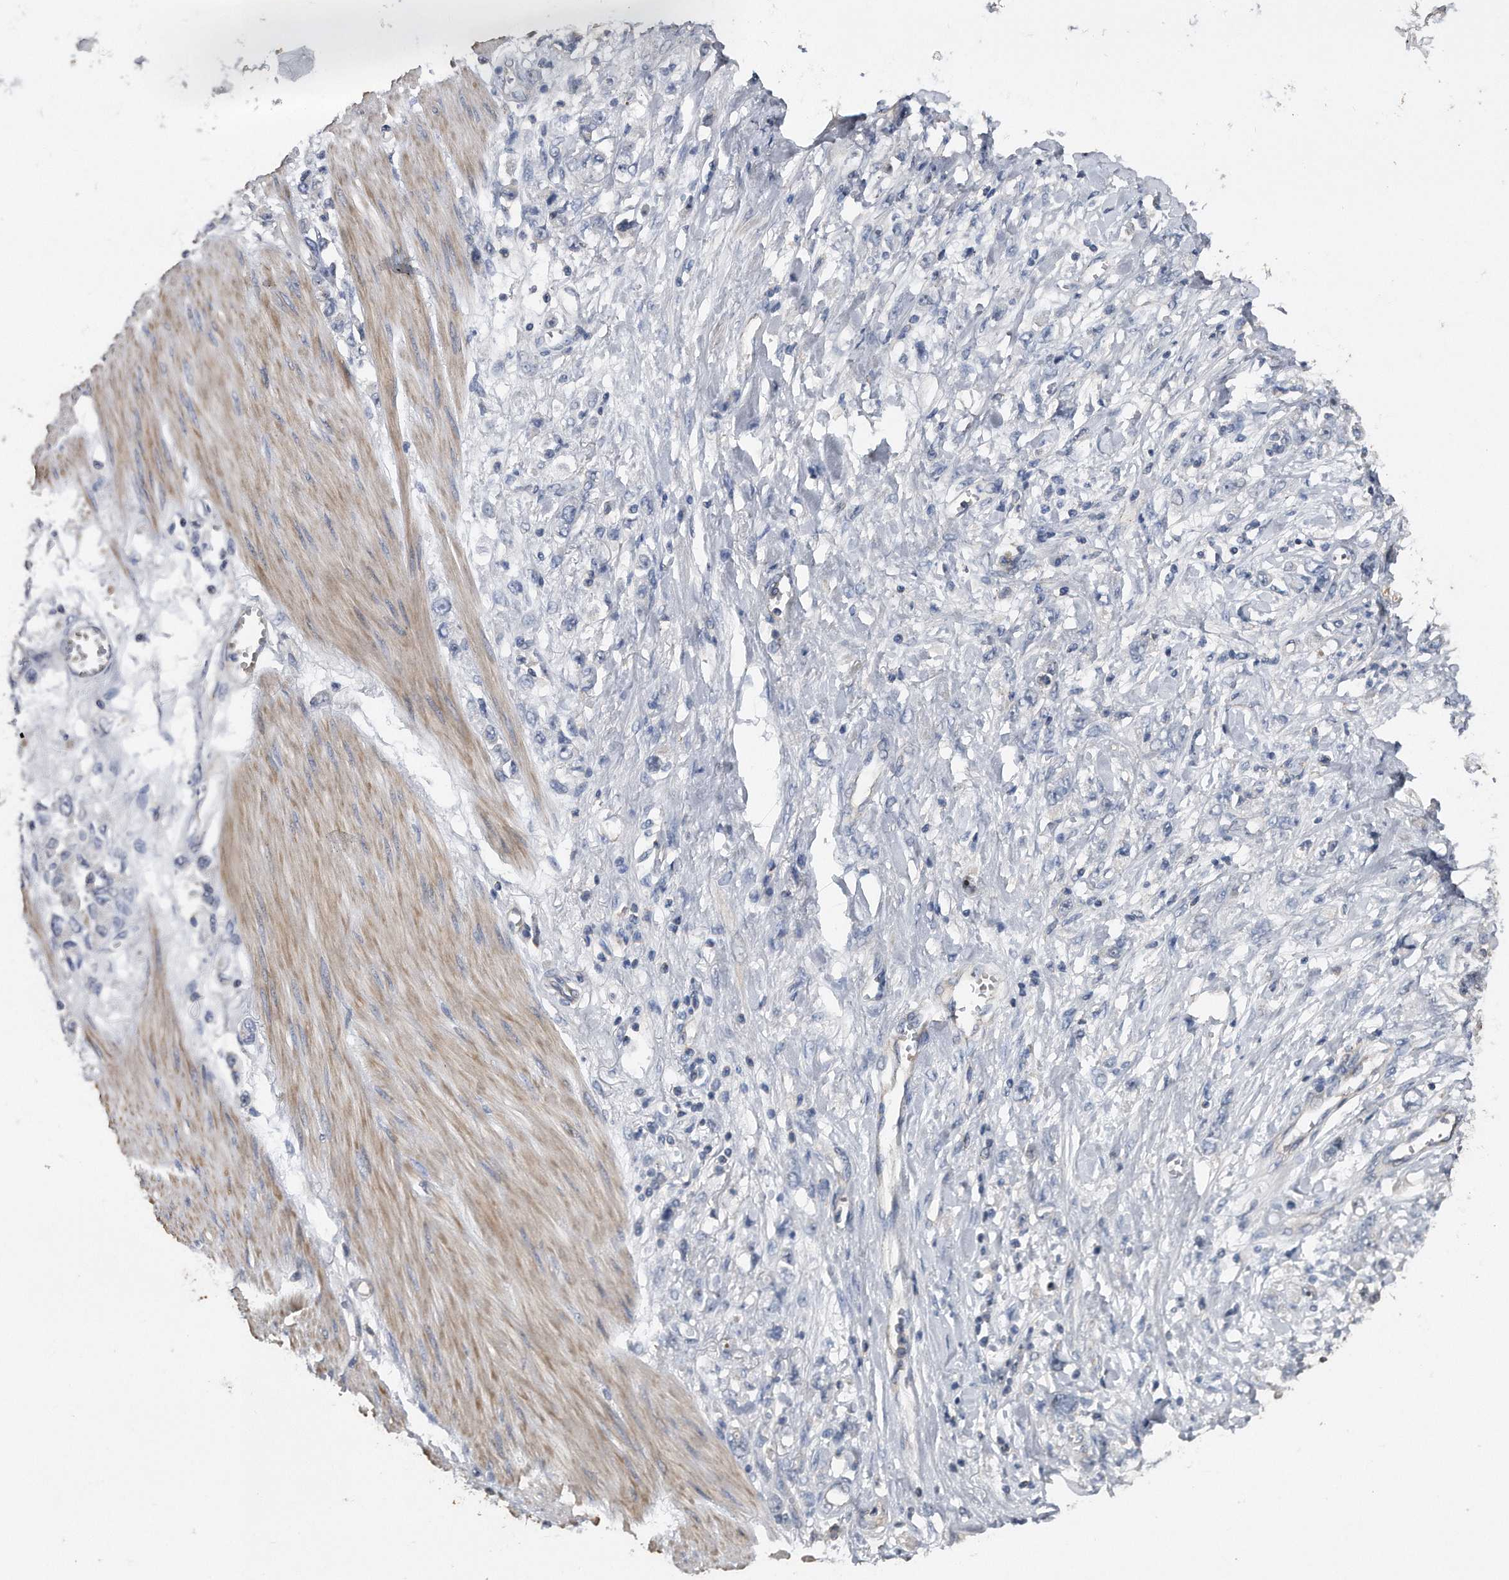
{"staining": {"intensity": "negative", "quantity": "none", "location": "none"}, "tissue": "stomach cancer", "cell_type": "Tumor cells", "image_type": "cancer", "snomed": [{"axis": "morphology", "description": "Adenocarcinoma, NOS"}, {"axis": "topography", "description": "Stomach"}], "caption": "DAB immunohistochemical staining of stomach cancer reveals no significant expression in tumor cells.", "gene": "KCND3", "patient": {"sex": "female", "age": 76}}